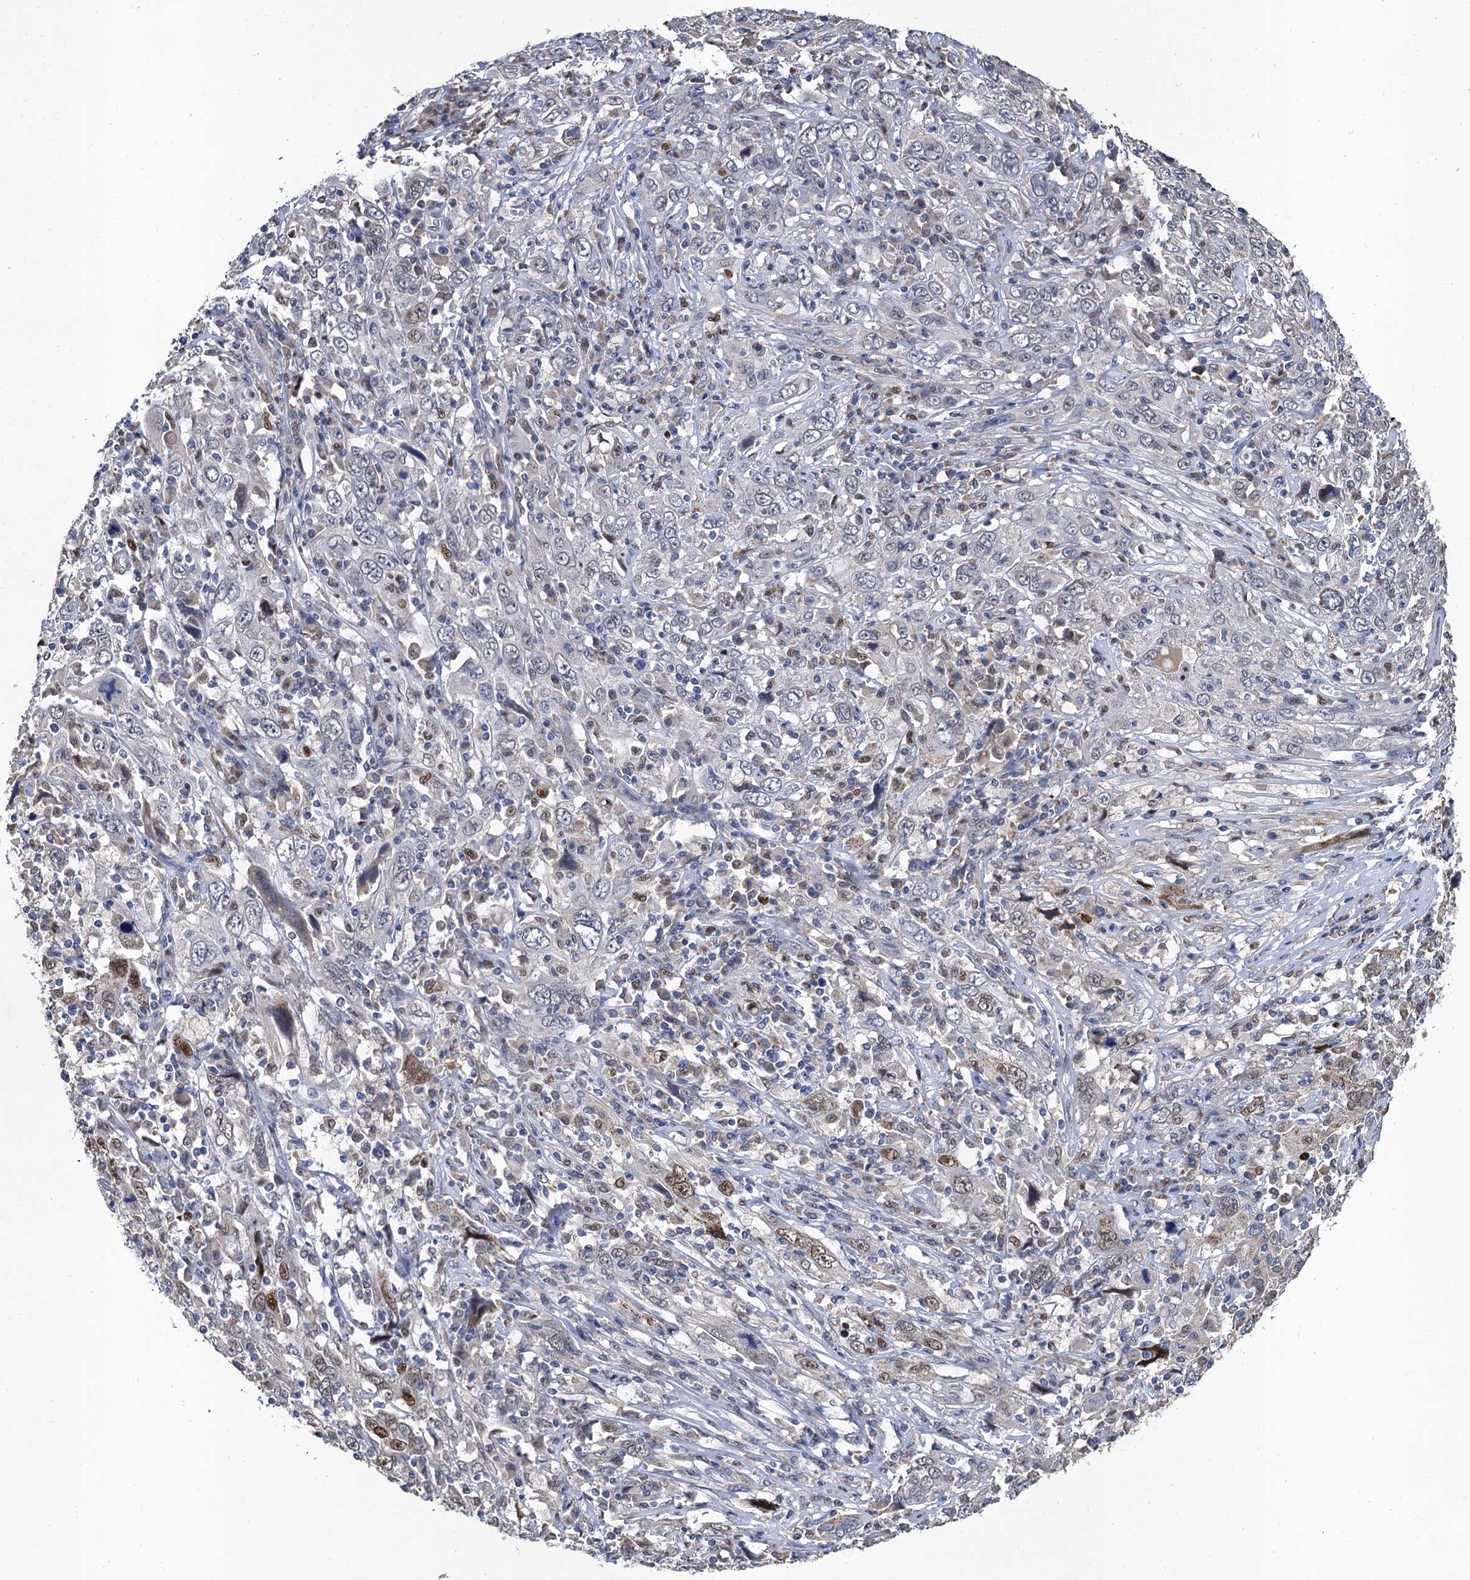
{"staining": {"intensity": "moderate", "quantity": "25%-75%", "location": "nuclear"}, "tissue": "cervical cancer", "cell_type": "Tumor cells", "image_type": "cancer", "snomed": [{"axis": "morphology", "description": "Squamous cell carcinoma, NOS"}, {"axis": "topography", "description": "Cervix"}], "caption": "This is a photomicrograph of IHC staining of squamous cell carcinoma (cervical), which shows moderate staining in the nuclear of tumor cells.", "gene": "TSEN34", "patient": {"sex": "female", "age": 46}}